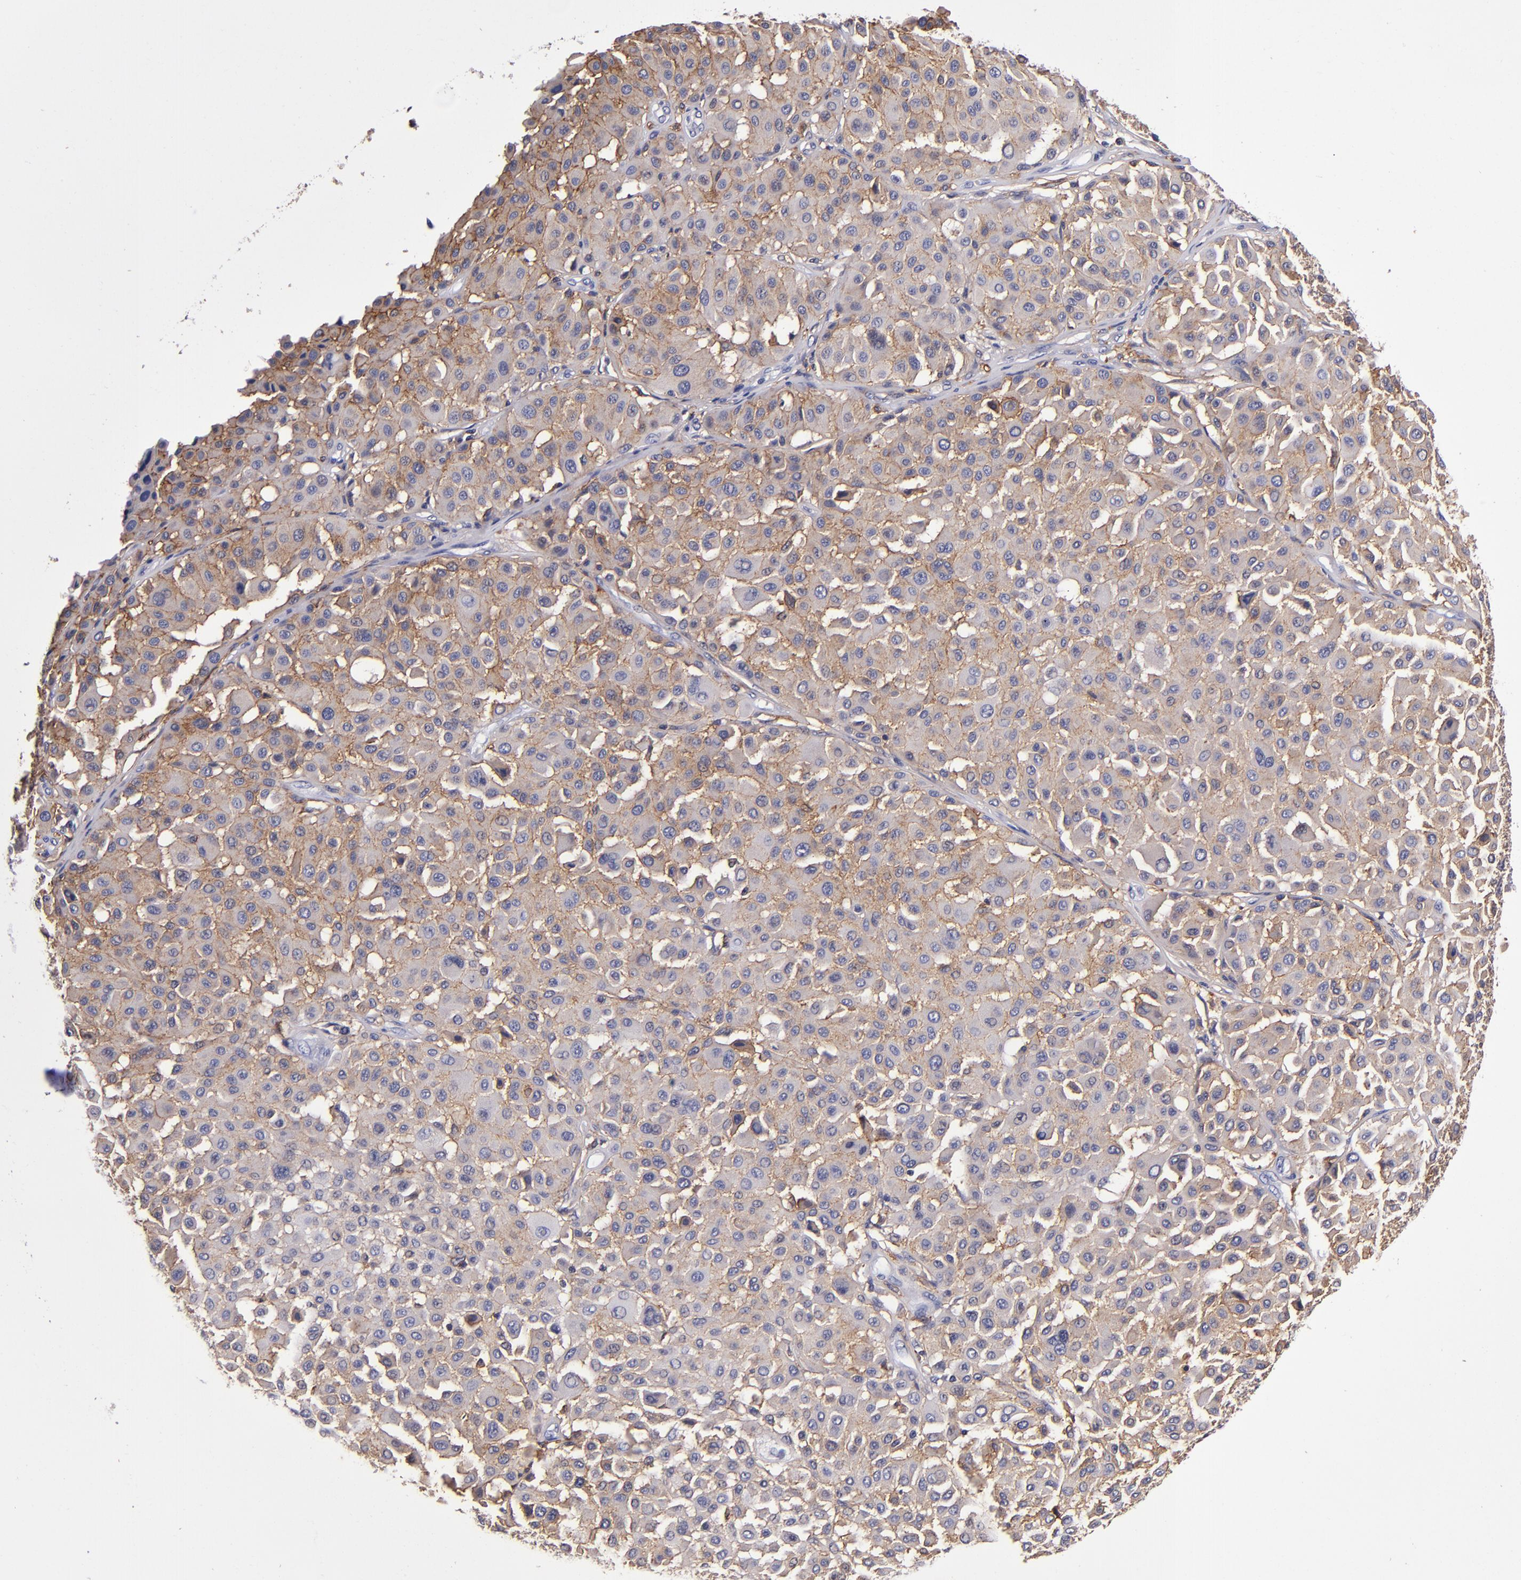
{"staining": {"intensity": "weak", "quantity": "25%-75%", "location": "cytoplasmic/membranous"}, "tissue": "melanoma", "cell_type": "Tumor cells", "image_type": "cancer", "snomed": [{"axis": "morphology", "description": "Malignant melanoma, Metastatic site"}, {"axis": "topography", "description": "Soft tissue"}], "caption": "Brown immunohistochemical staining in human melanoma shows weak cytoplasmic/membranous expression in approximately 25%-75% of tumor cells.", "gene": "SIRPA", "patient": {"sex": "male", "age": 41}}